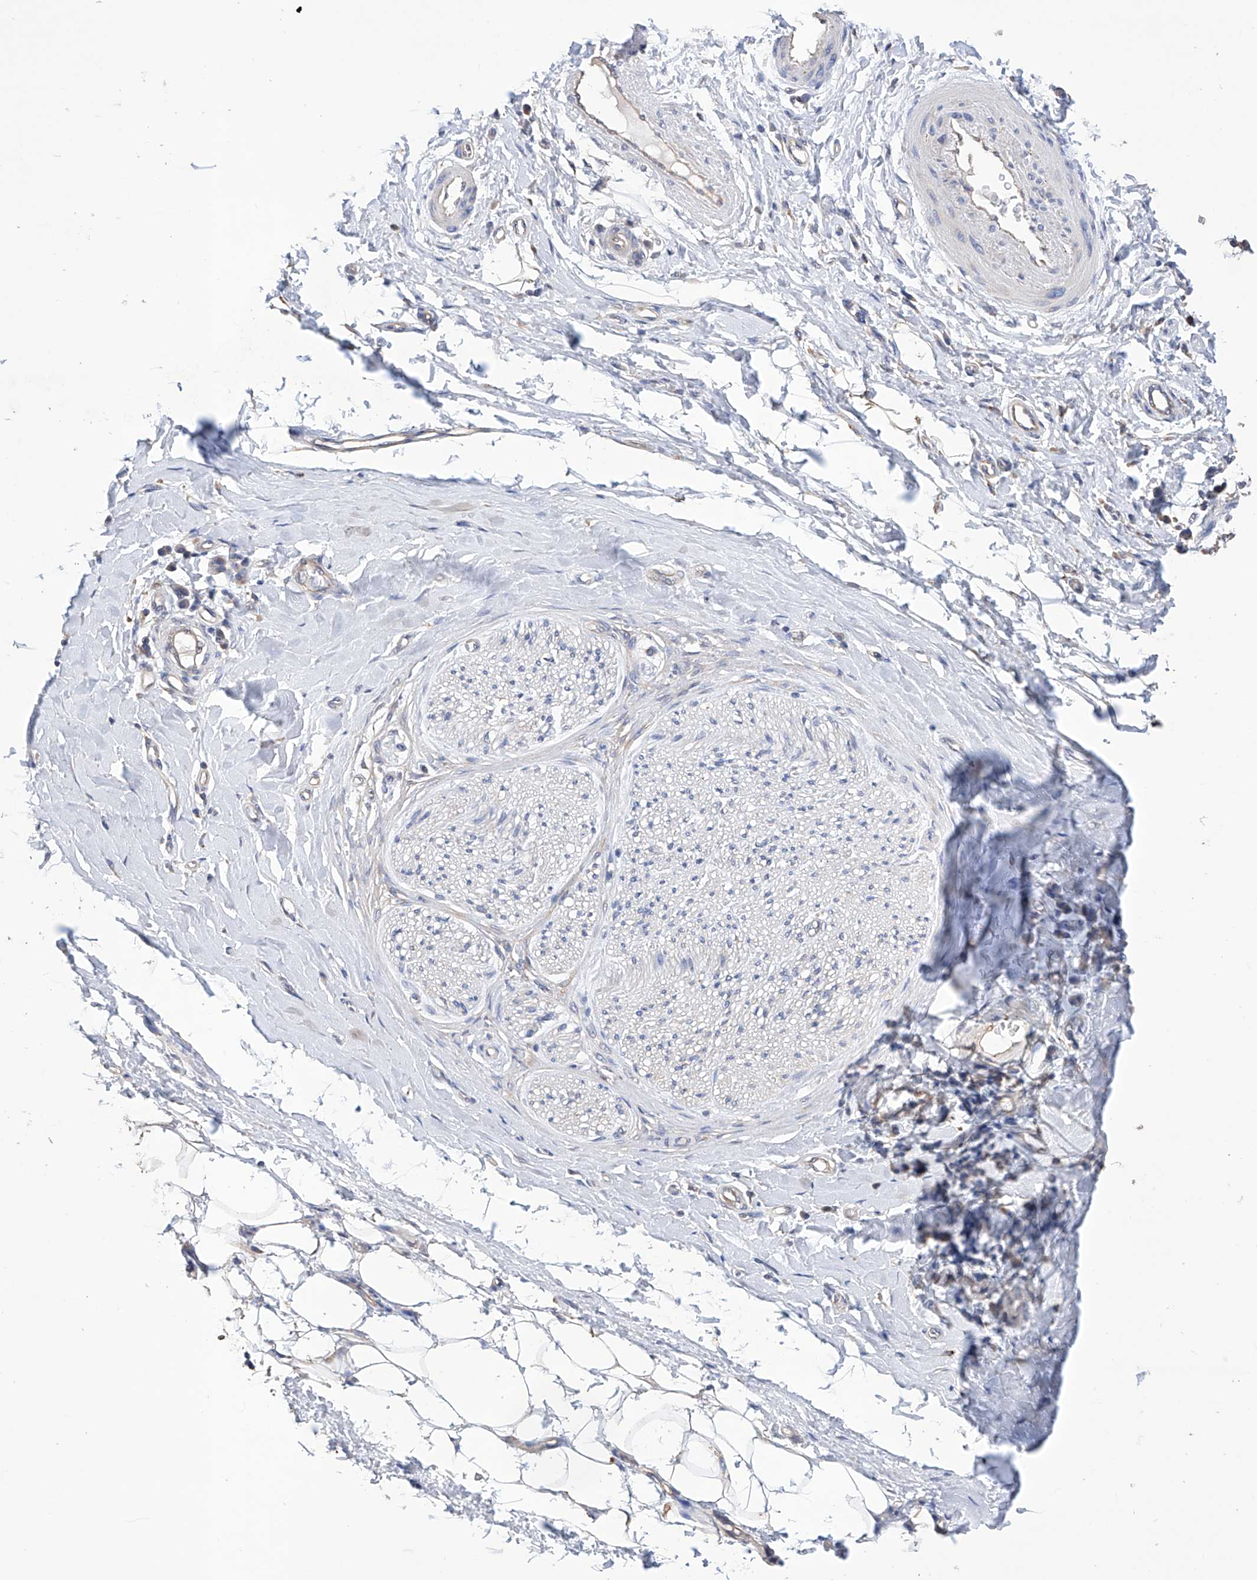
{"staining": {"intensity": "negative", "quantity": "none", "location": "none"}, "tissue": "adipose tissue", "cell_type": "Adipocytes", "image_type": "normal", "snomed": [{"axis": "morphology", "description": "Normal tissue, NOS"}, {"axis": "morphology", "description": "Adenocarcinoma, NOS"}, {"axis": "topography", "description": "Esophagus"}, {"axis": "topography", "description": "Stomach, upper"}, {"axis": "topography", "description": "Peripheral nerve tissue"}], "caption": "Adipocytes show no significant protein staining in benign adipose tissue. (DAB immunohistochemistry with hematoxylin counter stain).", "gene": "AFG1L", "patient": {"sex": "male", "age": 62}}